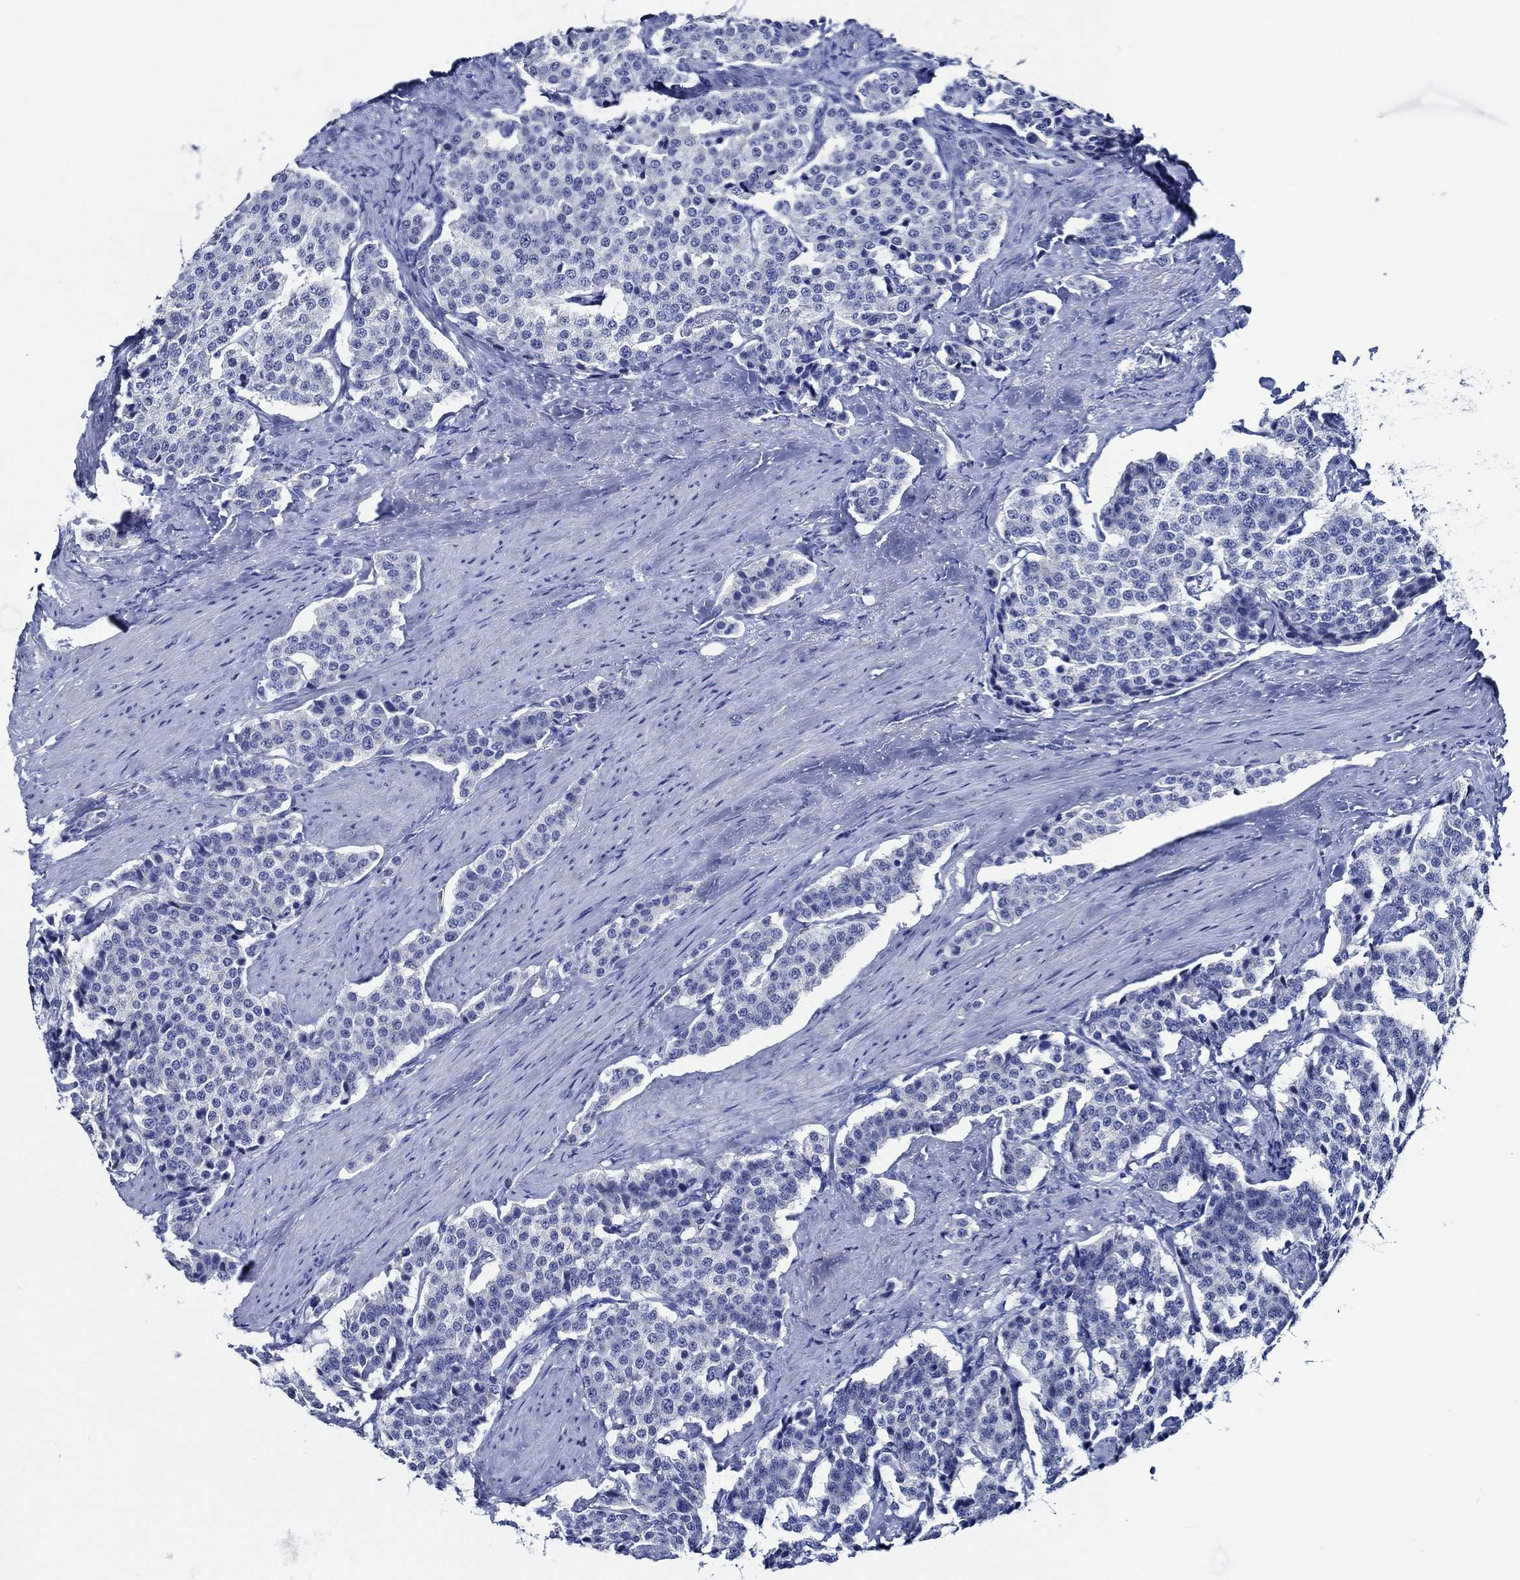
{"staining": {"intensity": "negative", "quantity": "none", "location": "none"}, "tissue": "carcinoid", "cell_type": "Tumor cells", "image_type": "cancer", "snomed": [{"axis": "morphology", "description": "Carcinoid, malignant, NOS"}, {"axis": "topography", "description": "Small intestine"}], "caption": "Immunohistochemistry (IHC) of malignant carcinoid displays no staining in tumor cells.", "gene": "WDR62", "patient": {"sex": "female", "age": 58}}